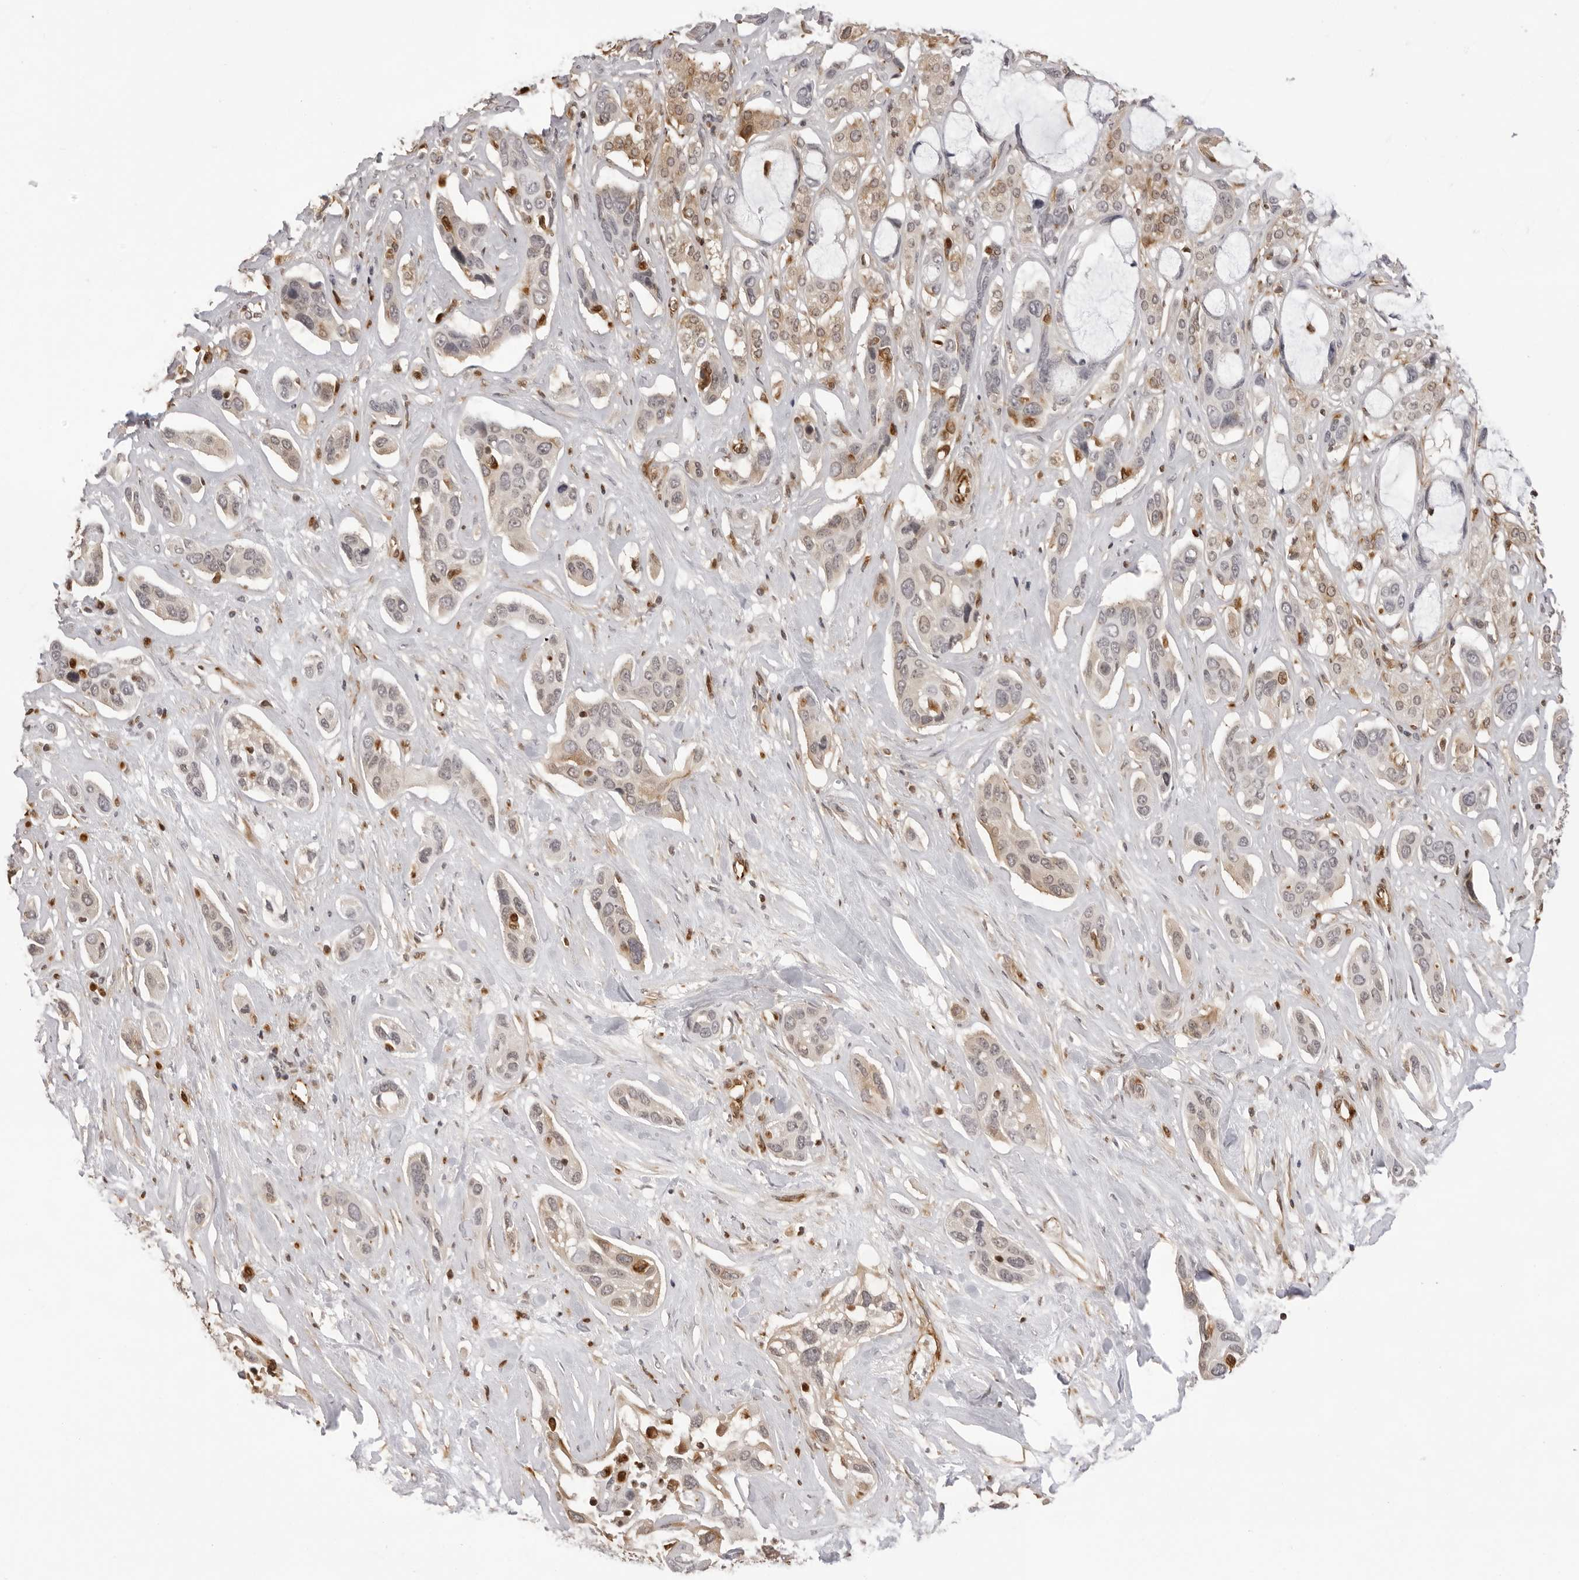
{"staining": {"intensity": "moderate", "quantity": "<25%", "location": "cytoplasmic/membranous"}, "tissue": "pancreatic cancer", "cell_type": "Tumor cells", "image_type": "cancer", "snomed": [{"axis": "morphology", "description": "Adenocarcinoma, NOS"}, {"axis": "topography", "description": "Pancreas"}], "caption": "Moderate cytoplasmic/membranous positivity is identified in about <25% of tumor cells in pancreatic cancer.", "gene": "DYNLT5", "patient": {"sex": "female", "age": 60}}